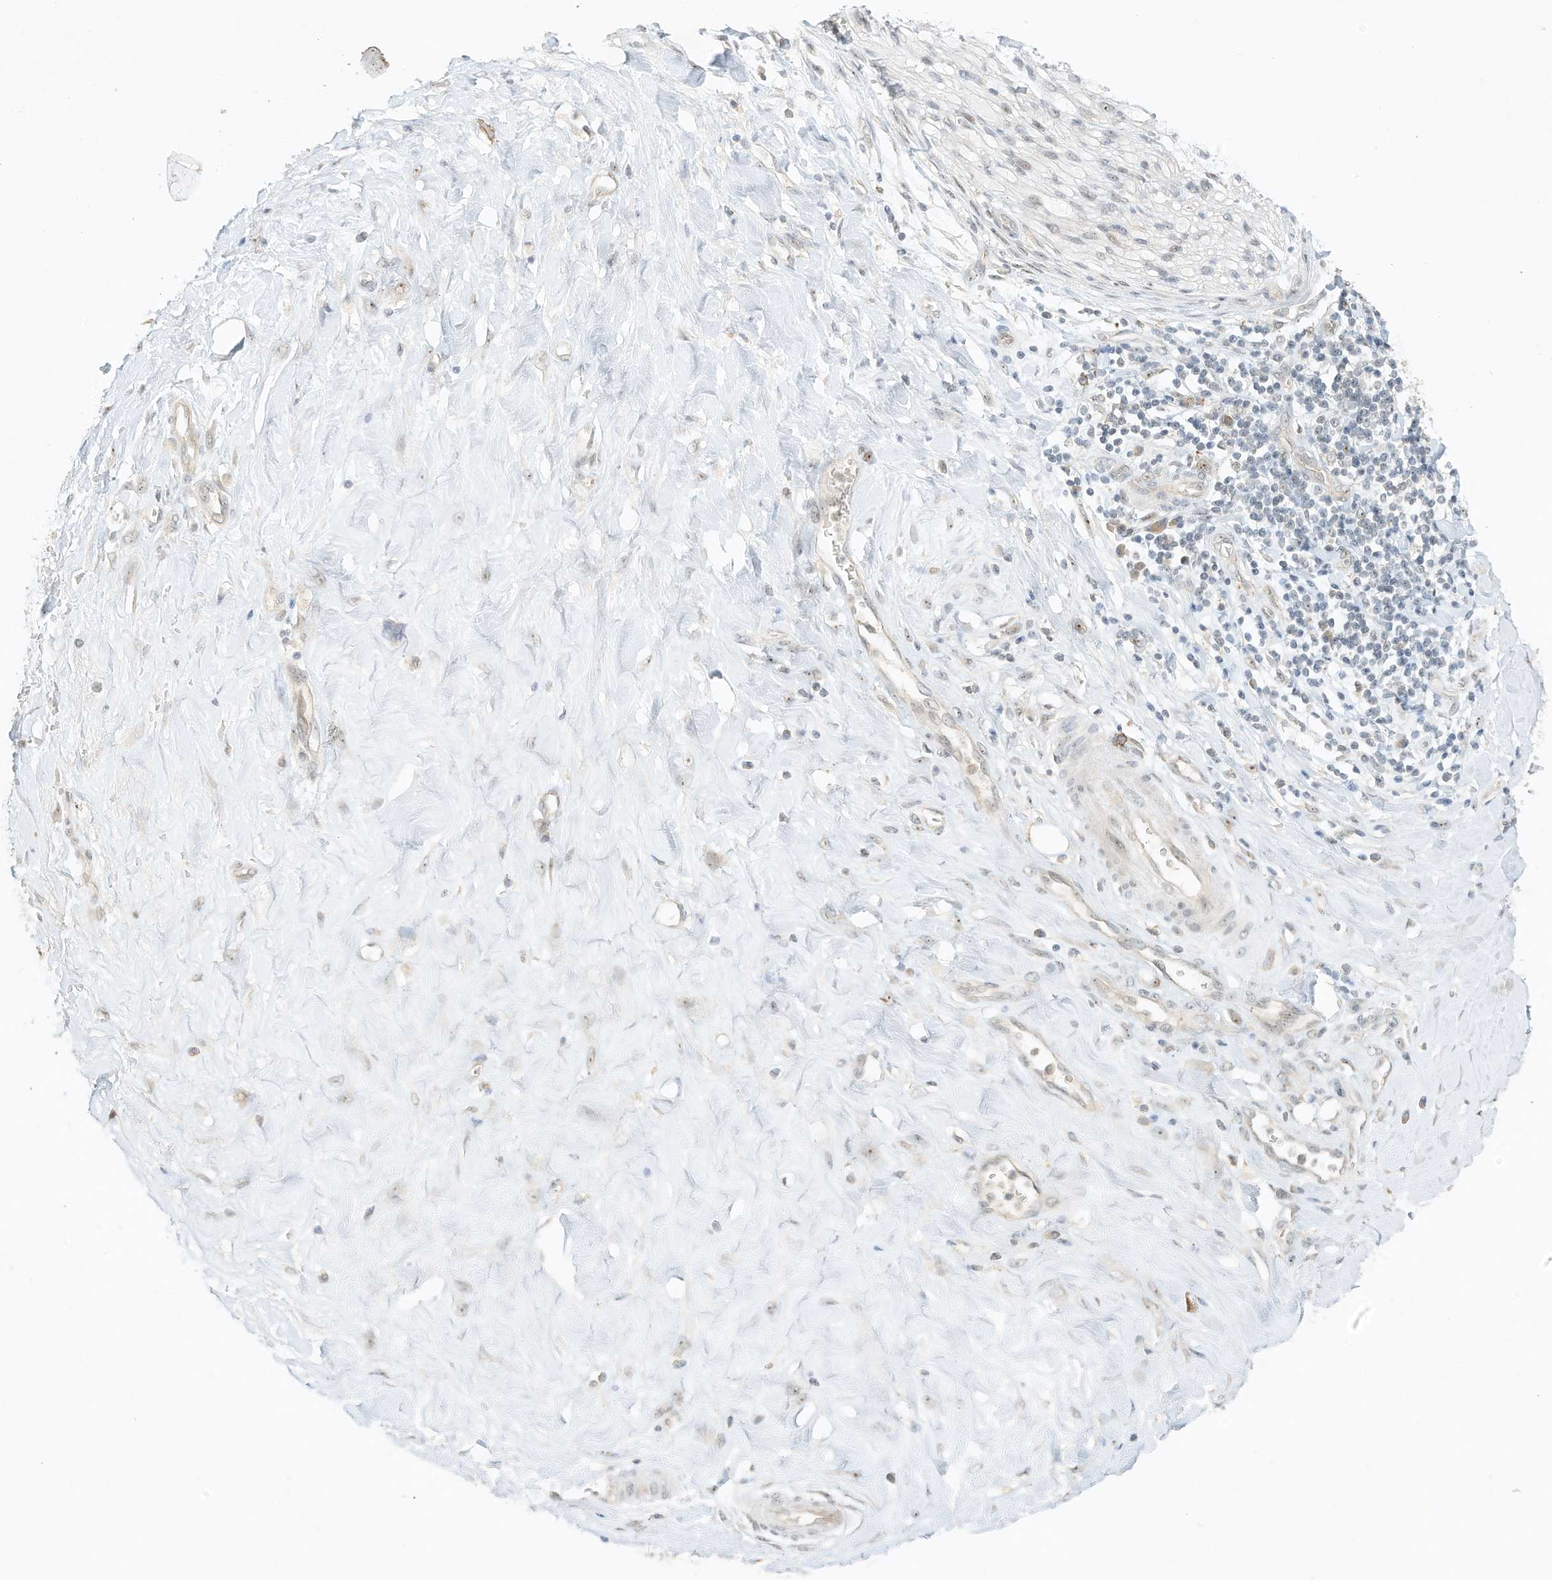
{"staining": {"intensity": "negative", "quantity": "none", "location": "none"}, "tissue": "adipose tissue", "cell_type": "Adipocytes", "image_type": "normal", "snomed": [{"axis": "morphology", "description": "Normal tissue, NOS"}, {"axis": "morphology", "description": "Adenocarcinoma, NOS"}, {"axis": "topography", "description": "Pancreas"}, {"axis": "topography", "description": "Peripheral nerve tissue"}], "caption": "The histopathology image demonstrates no significant expression in adipocytes of adipose tissue. (DAB (3,3'-diaminobenzidine) IHC visualized using brightfield microscopy, high magnification).", "gene": "PAK6", "patient": {"sex": "male", "age": 59}}